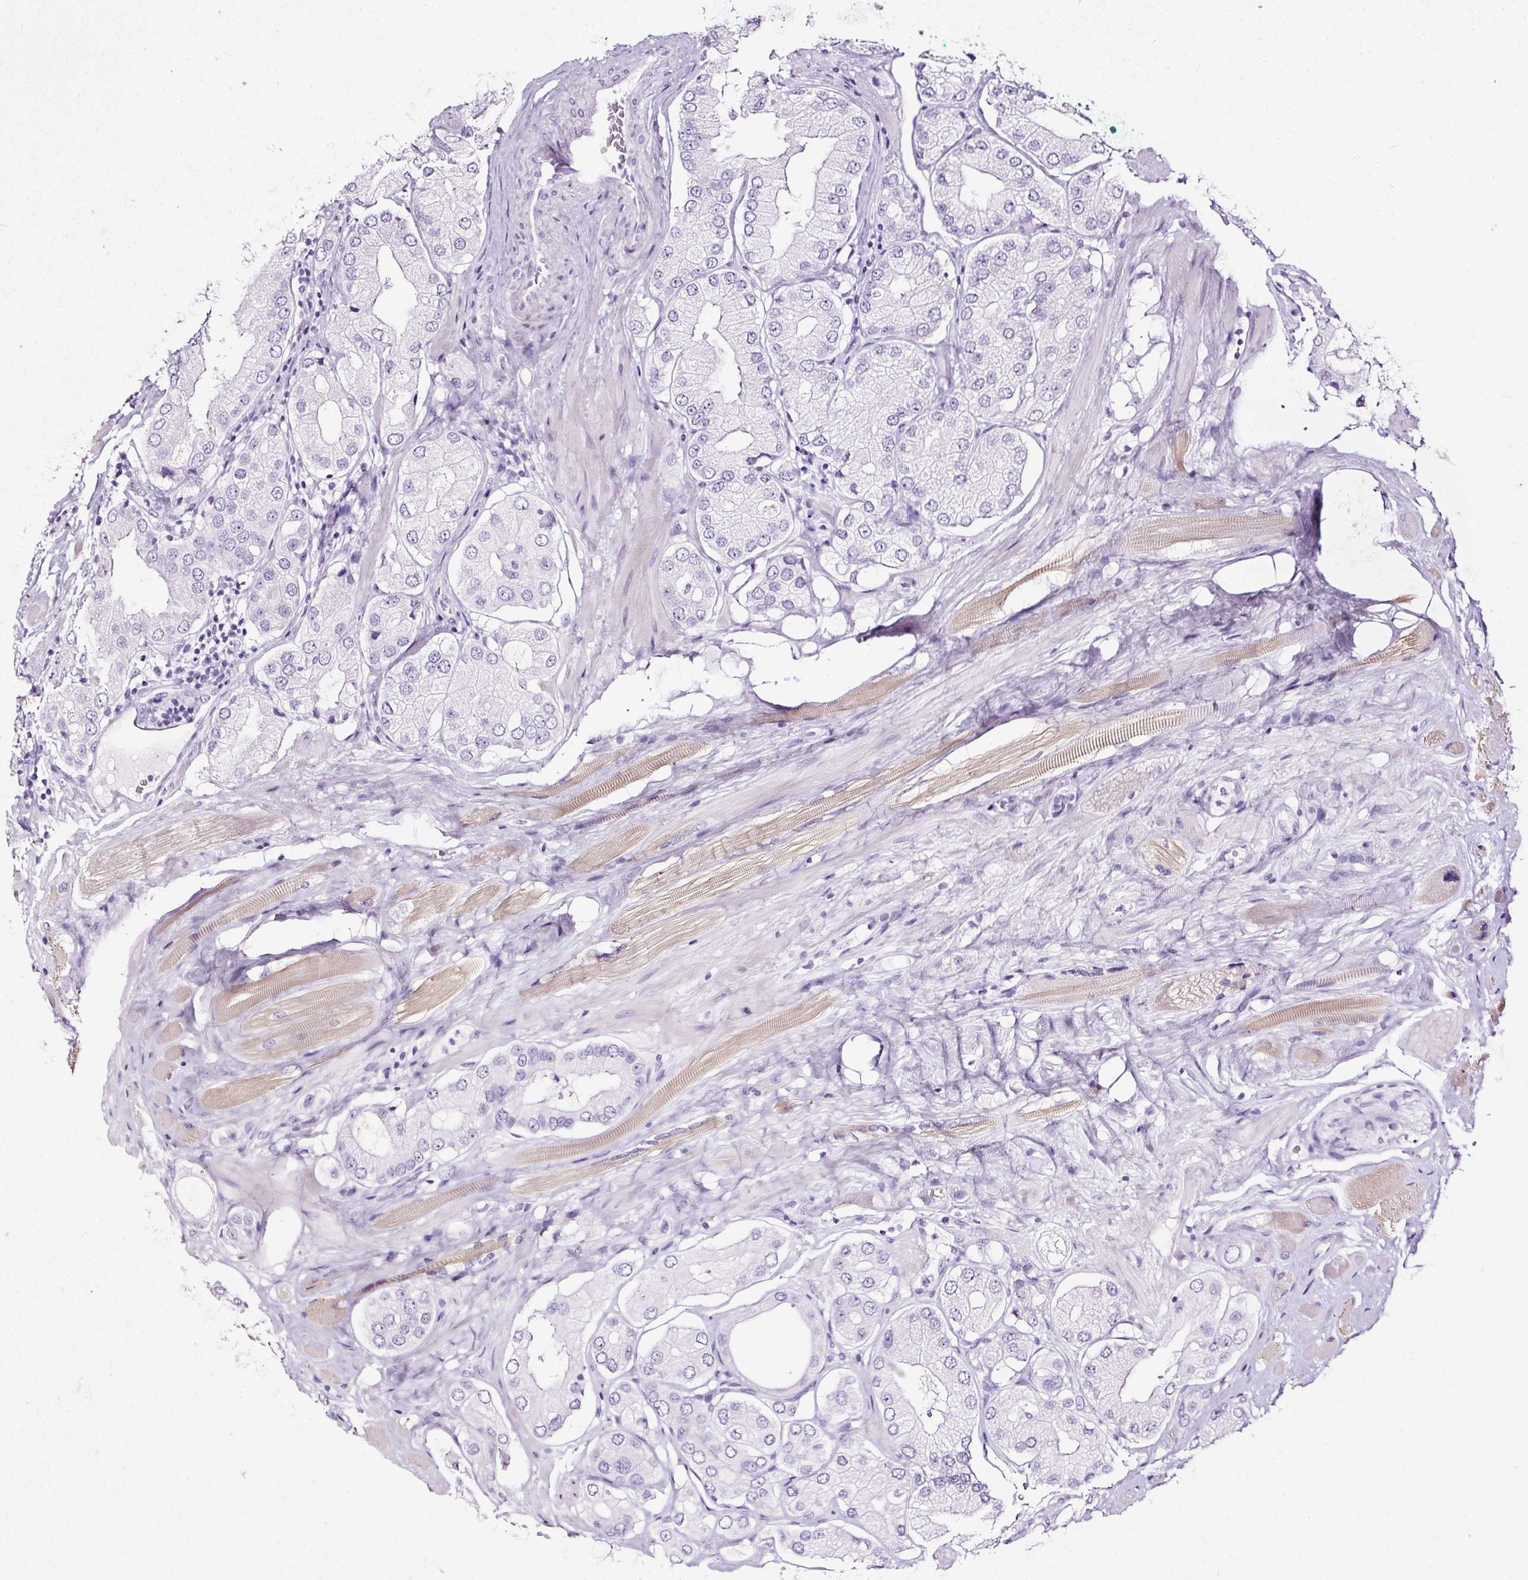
{"staining": {"intensity": "negative", "quantity": "none", "location": "none"}, "tissue": "prostate cancer", "cell_type": "Tumor cells", "image_type": "cancer", "snomed": [{"axis": "morphology", "description": "Adenocarcinoma, Low grade"}, {"axis": "topography", "description": "Prostate"}], "caption": "An immunohistochemistry (IHC) micrograph of prostate cancer is shown. There is no staining in tumor cells of prostate cancer.", "gene": "NPHS2", "patient": {"sex": "male", "age": 42}}